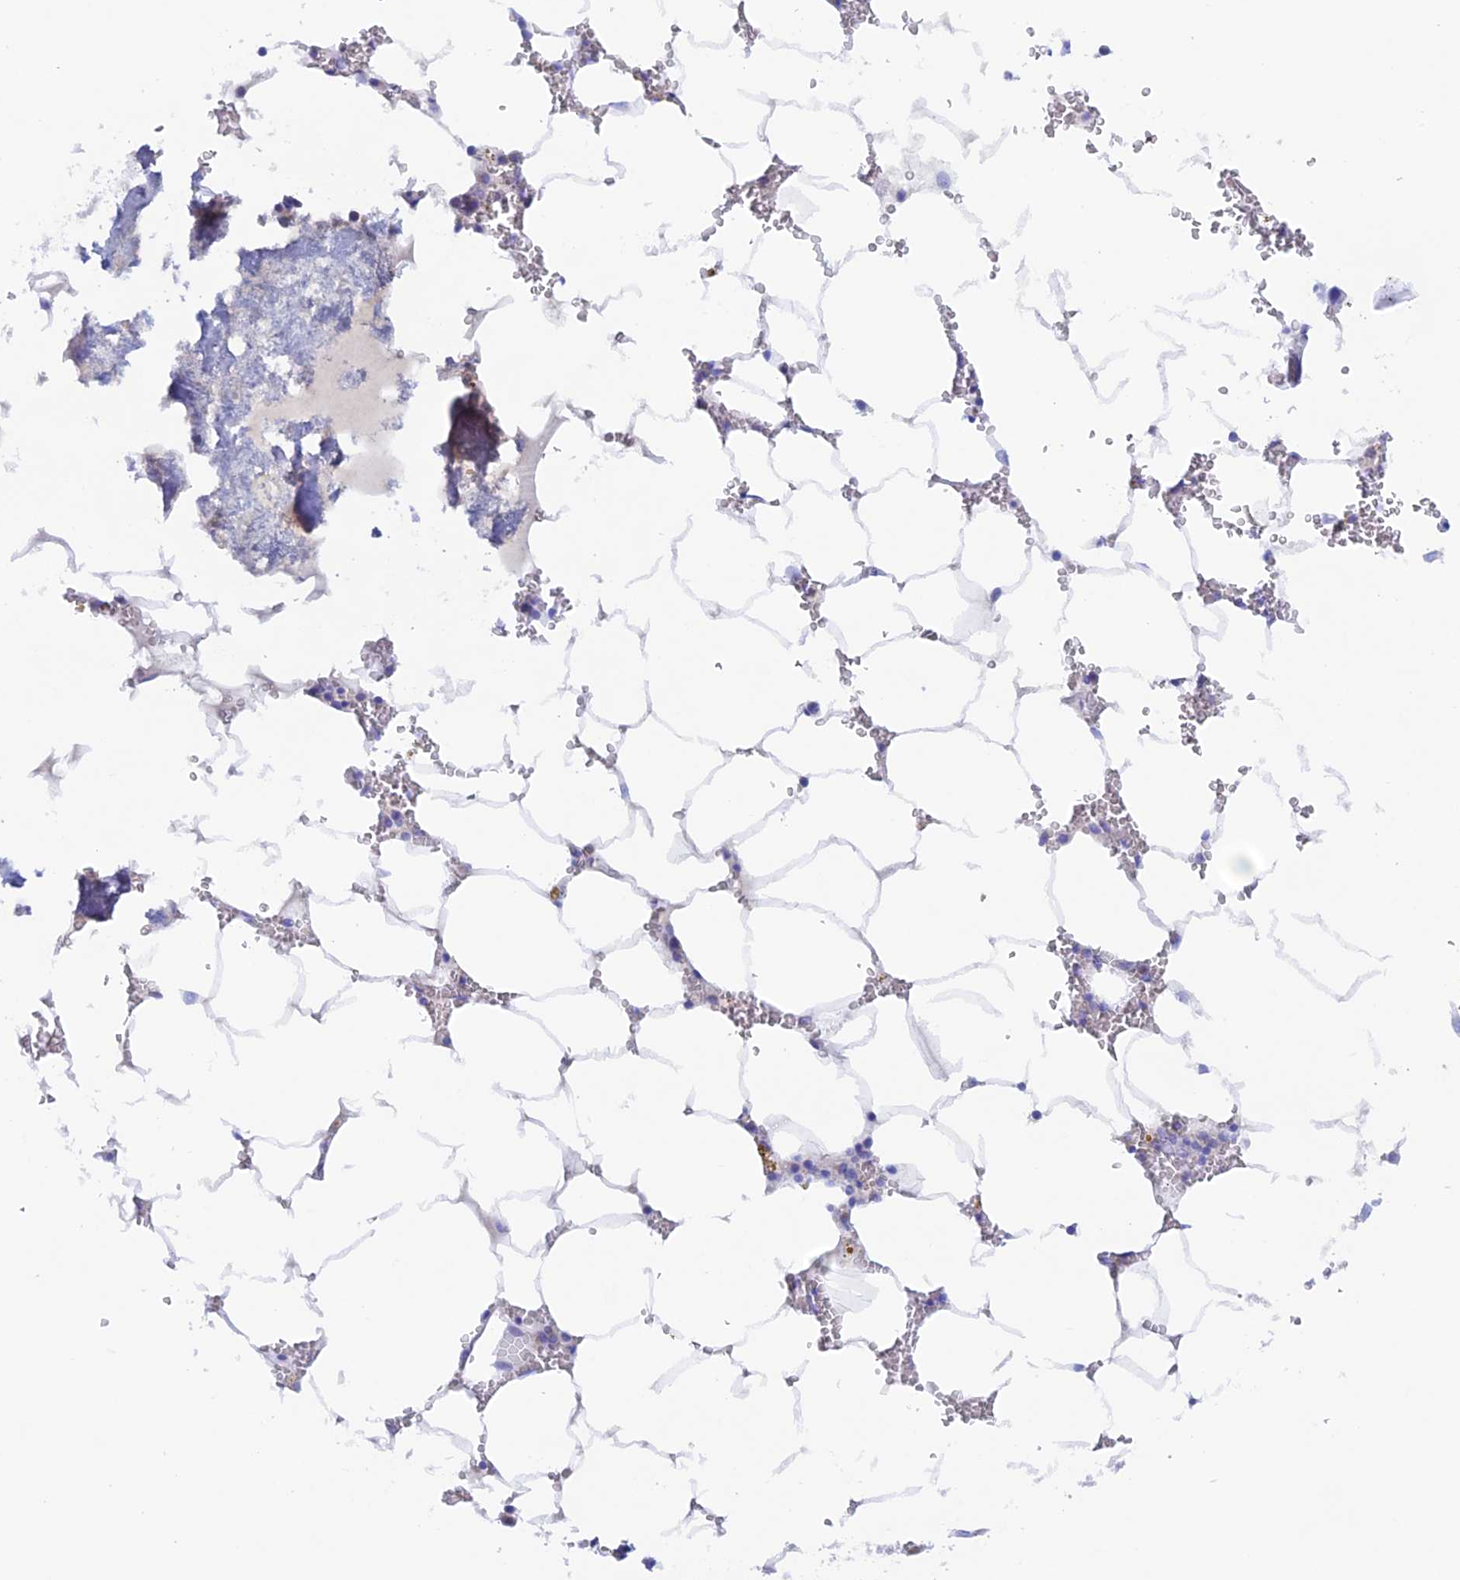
{"staining": {"intensity": "negative", "quantity": "none", "location": "none"}, "tissue": "bone marrow", "cell_type": "Hematopoietic cells", "image_type": "normal", "snomed": [{"axis": "morphology", "description": "Normal tissue, NOS"}, {"axis": "topography", "description": "Bone marrow"}], "caption": "This is an IHC histopathology image of benign bone marrow. There is no positivity in hematopoietic cells.", "gene": "PSMC3IP", "patient": {"sex": "male", "age": 70}}